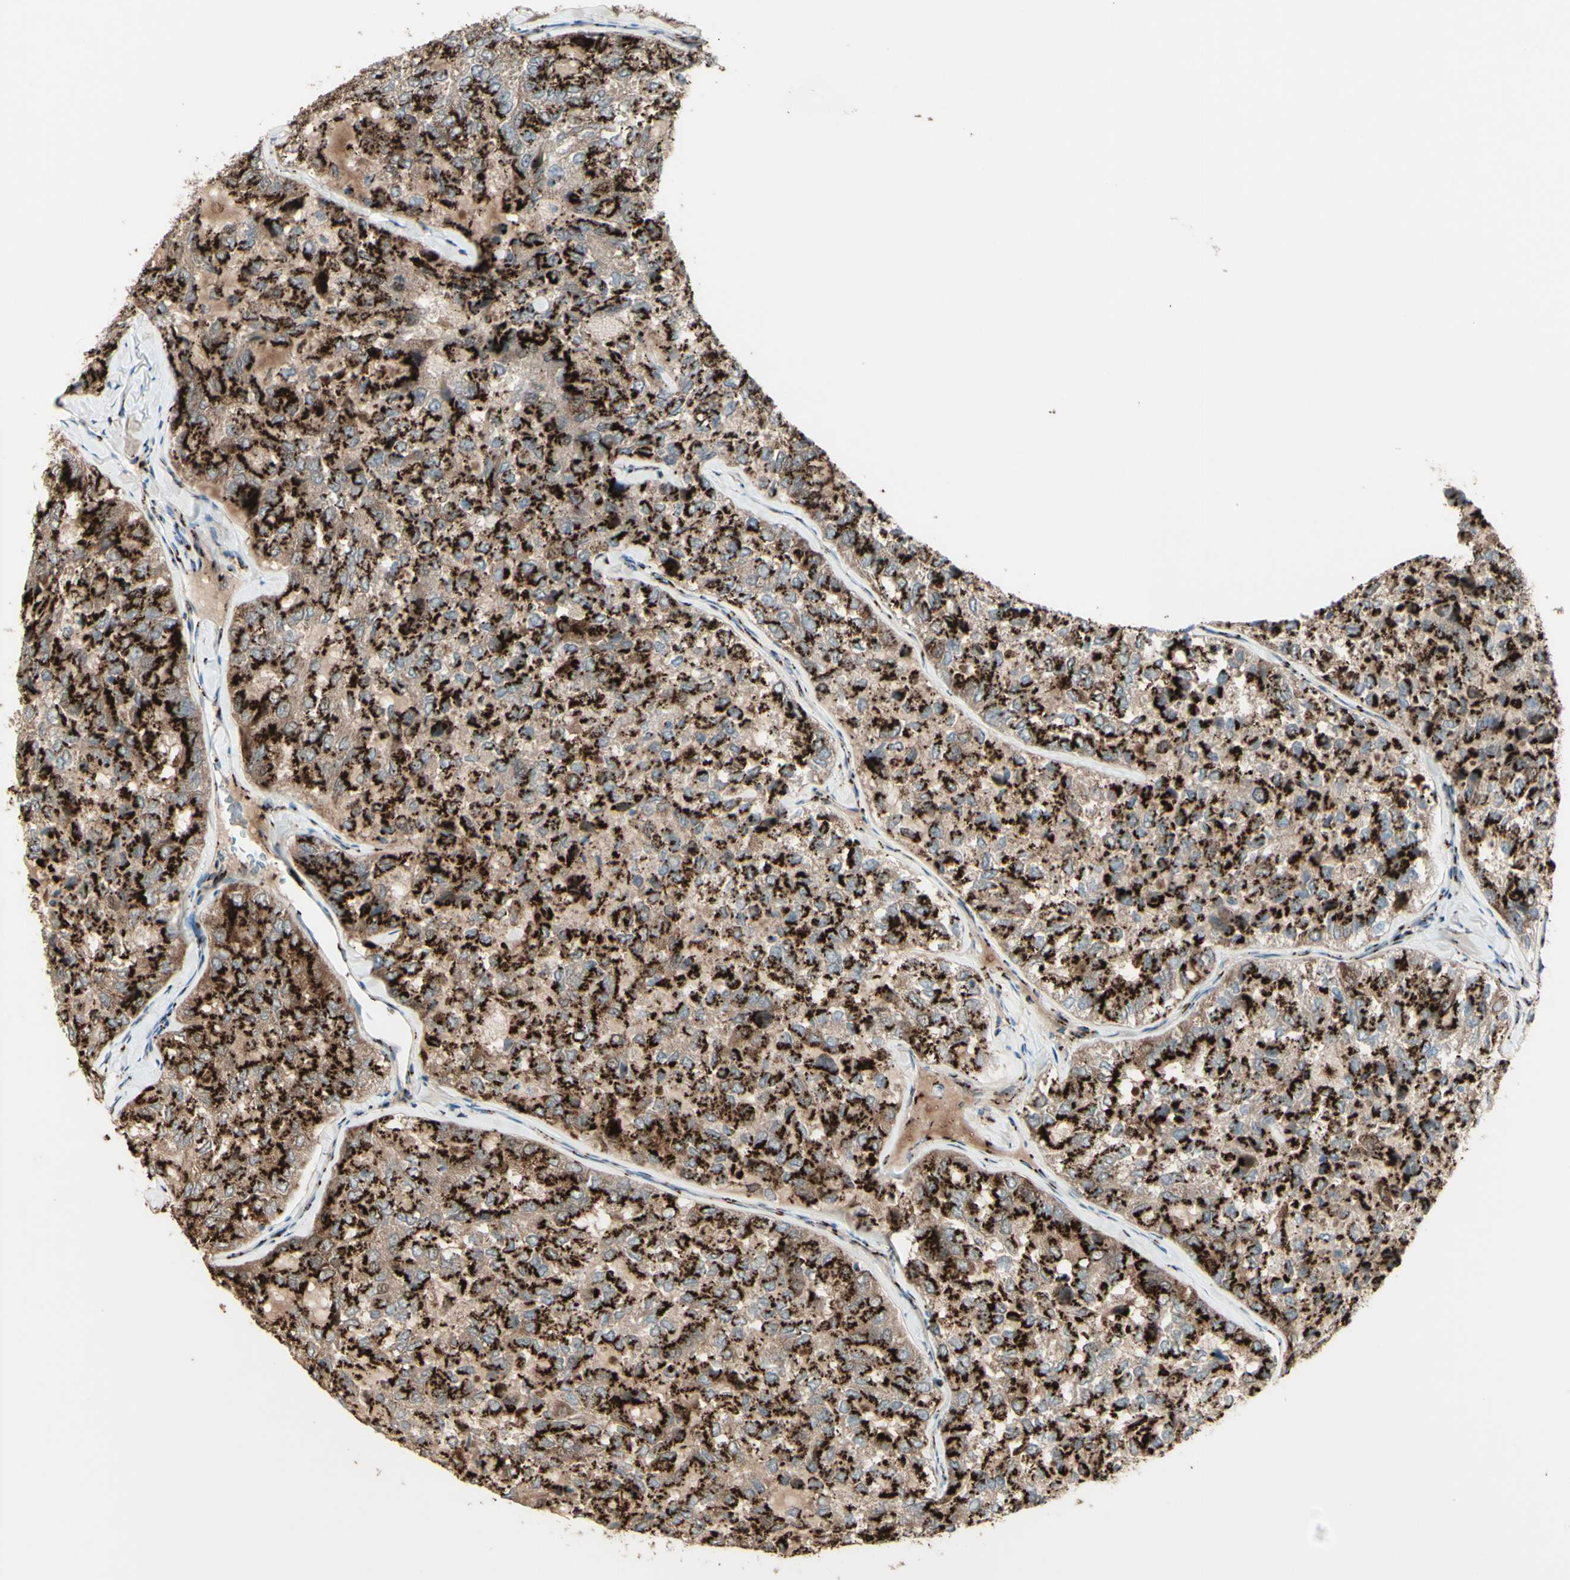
{"staining": {"intensity": "strong", "quantity": ">75%", "location": "cytoplasmic/membranous"}, "tissue": "thyroid cancer", "cell_type": "Tumor cells", "image_type": "cancer", "snomed": [{"axis": "morphology", "description": "Follicular adenoma carcinoma, NOS"}, {"axis": "topography", "description": "Thyroid gland"}], "caption": "Follicular adenoma carcinoma (thyroid) was stained to show a protein in brown. There is high levels of strong cytoplasmic/membranous positivity in approximately >75% of tumor cells.", "gene": "BPNT2", "patient": {"sex": "male", "age": 75}}